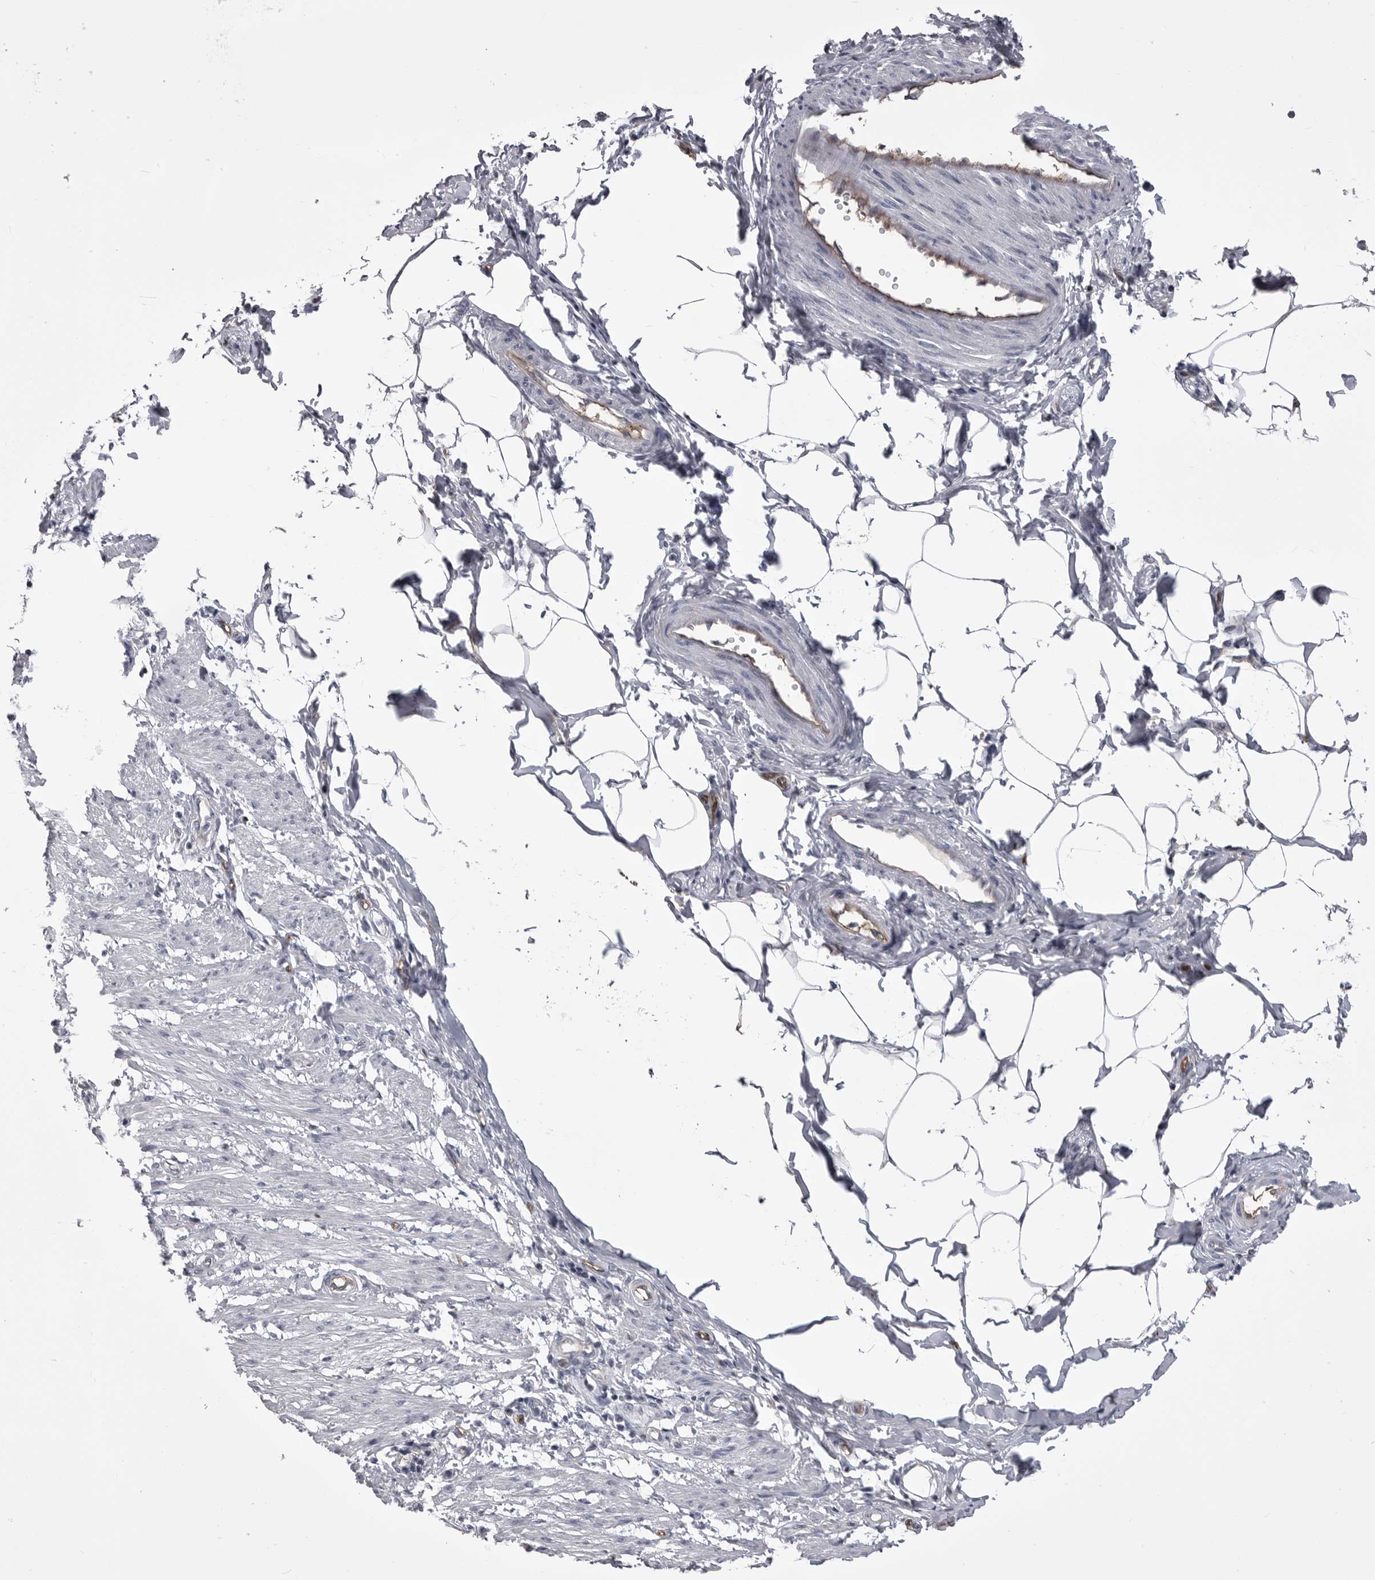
{"staining": {"intensity": "negative", "quantity": "none", "location": "none"}, "tissue": "smooth muscle", "cell_type": "Smooth muscle cells", "image_type": "normal", "snomed": [{"axis": "morphology", "description": "Normal tissue, NOS"}, {"axis": "morphology", "description": "Adenocarcinoma, NOS"}, {"axis": "topography", "description": "Smooth muscle"}, {"axis": "topography", "description": "Colon"}], "caption": "Immunohistochemistry micrograph of benign smooth muscle: human smooth muscle stained with DAB exhibits no significant protein staining in smooth muscle cells. (DAB (3,3'-diaminobenzidine) IHC visualized using brightfield microscopy, high magnification).", "gene": "OPLAH", "patient": {"sex": "male", "age": 14}}